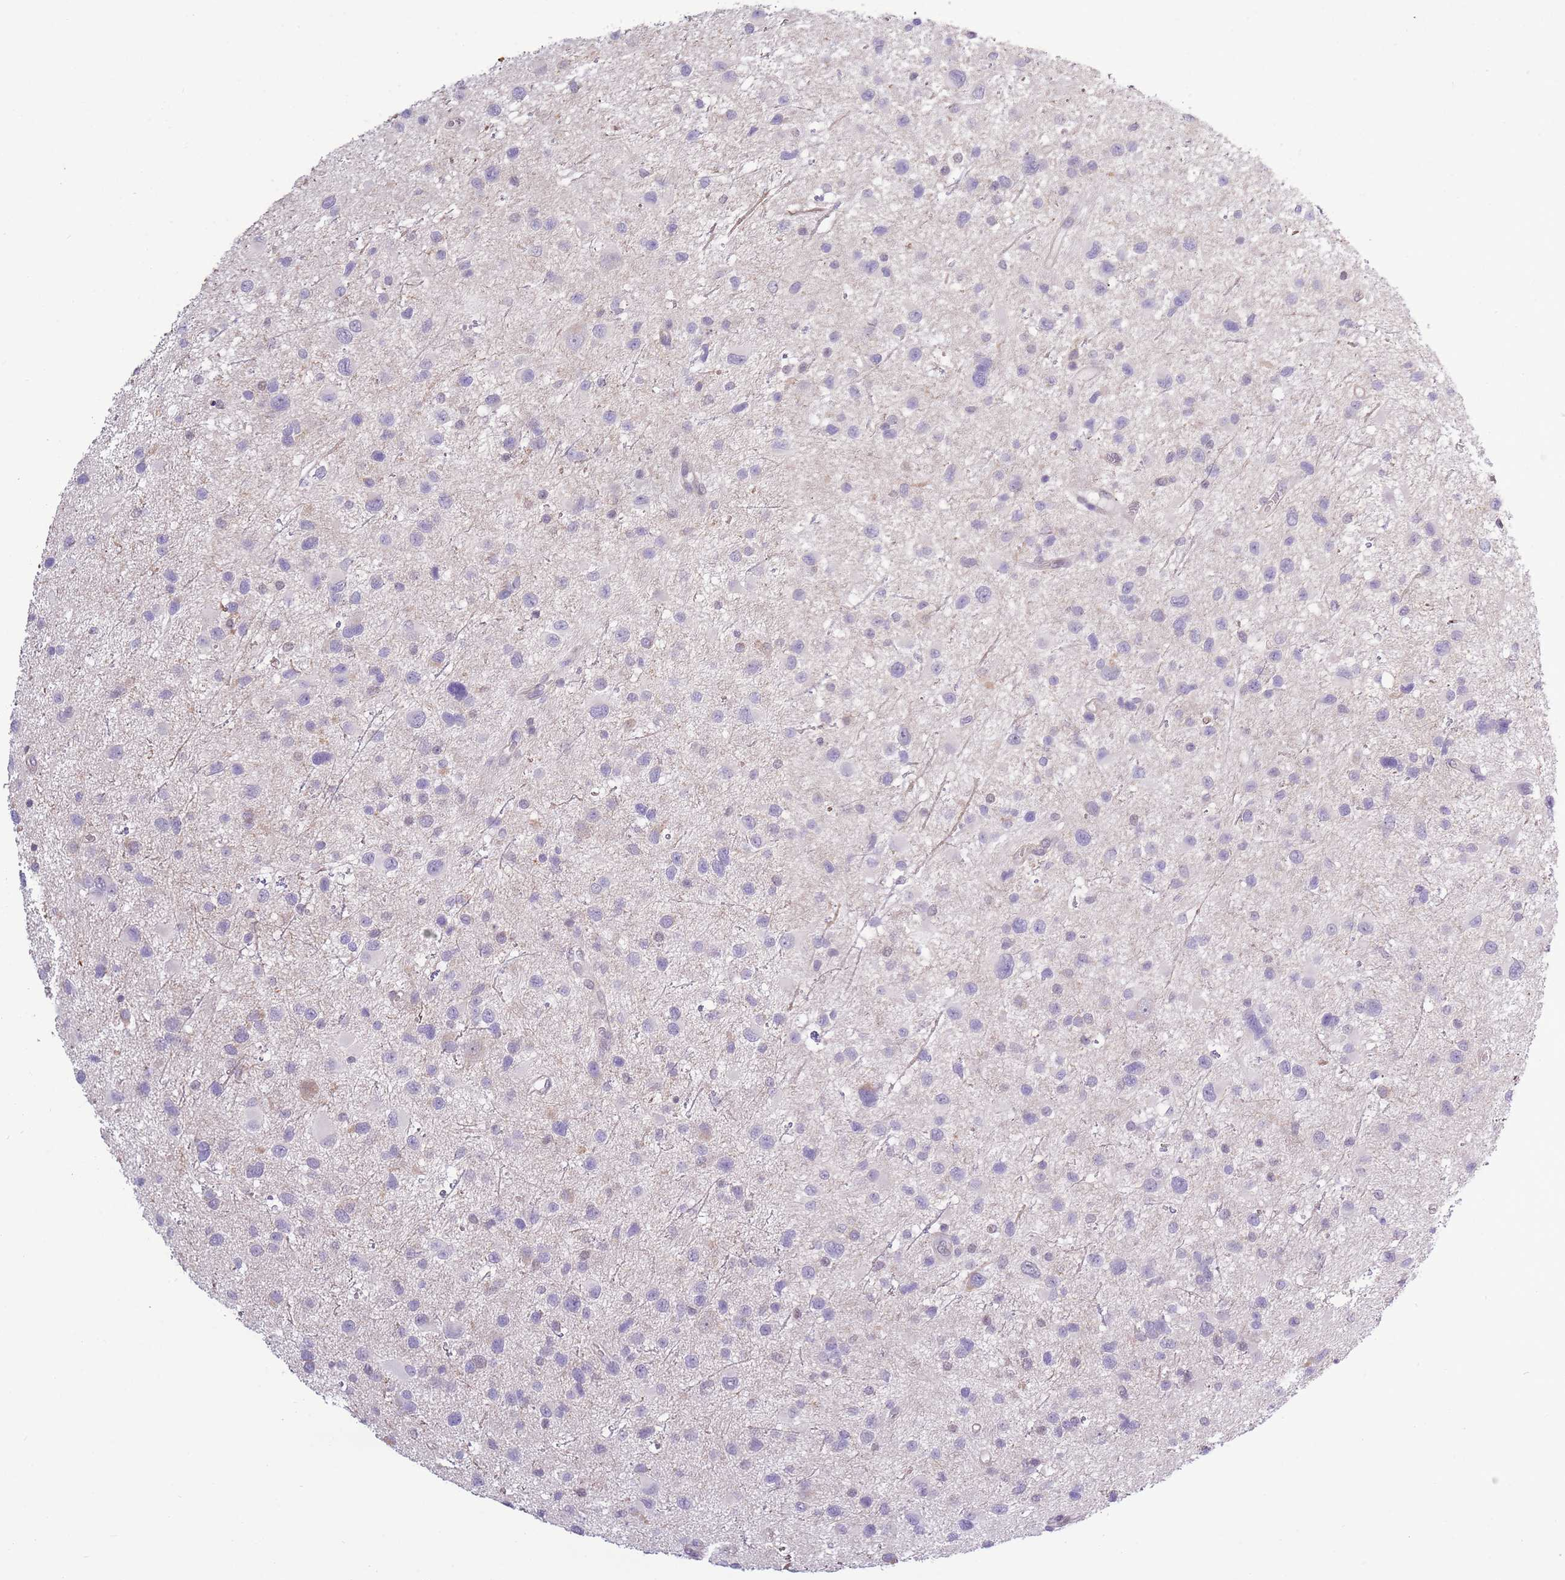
{"staining": {"intensity": "negative", "quantity": "none", "location": "none"}, "tissue": "glioma", "cell_type": "Tumor cells", "image_type": "cancer", "snomed": [{"axis": "morphology", "description": "Glioma, malignant, Low grade"}, {"axis": "topography", "description": "Brain"}], "caption": "DAB (3,3'-diaminobenzidine) immunohistochemical staining of human glioma shows no significant positivity in tumor cells.", "gene": "CAPN9", "patient": {"sex": "female", "age": 32}}